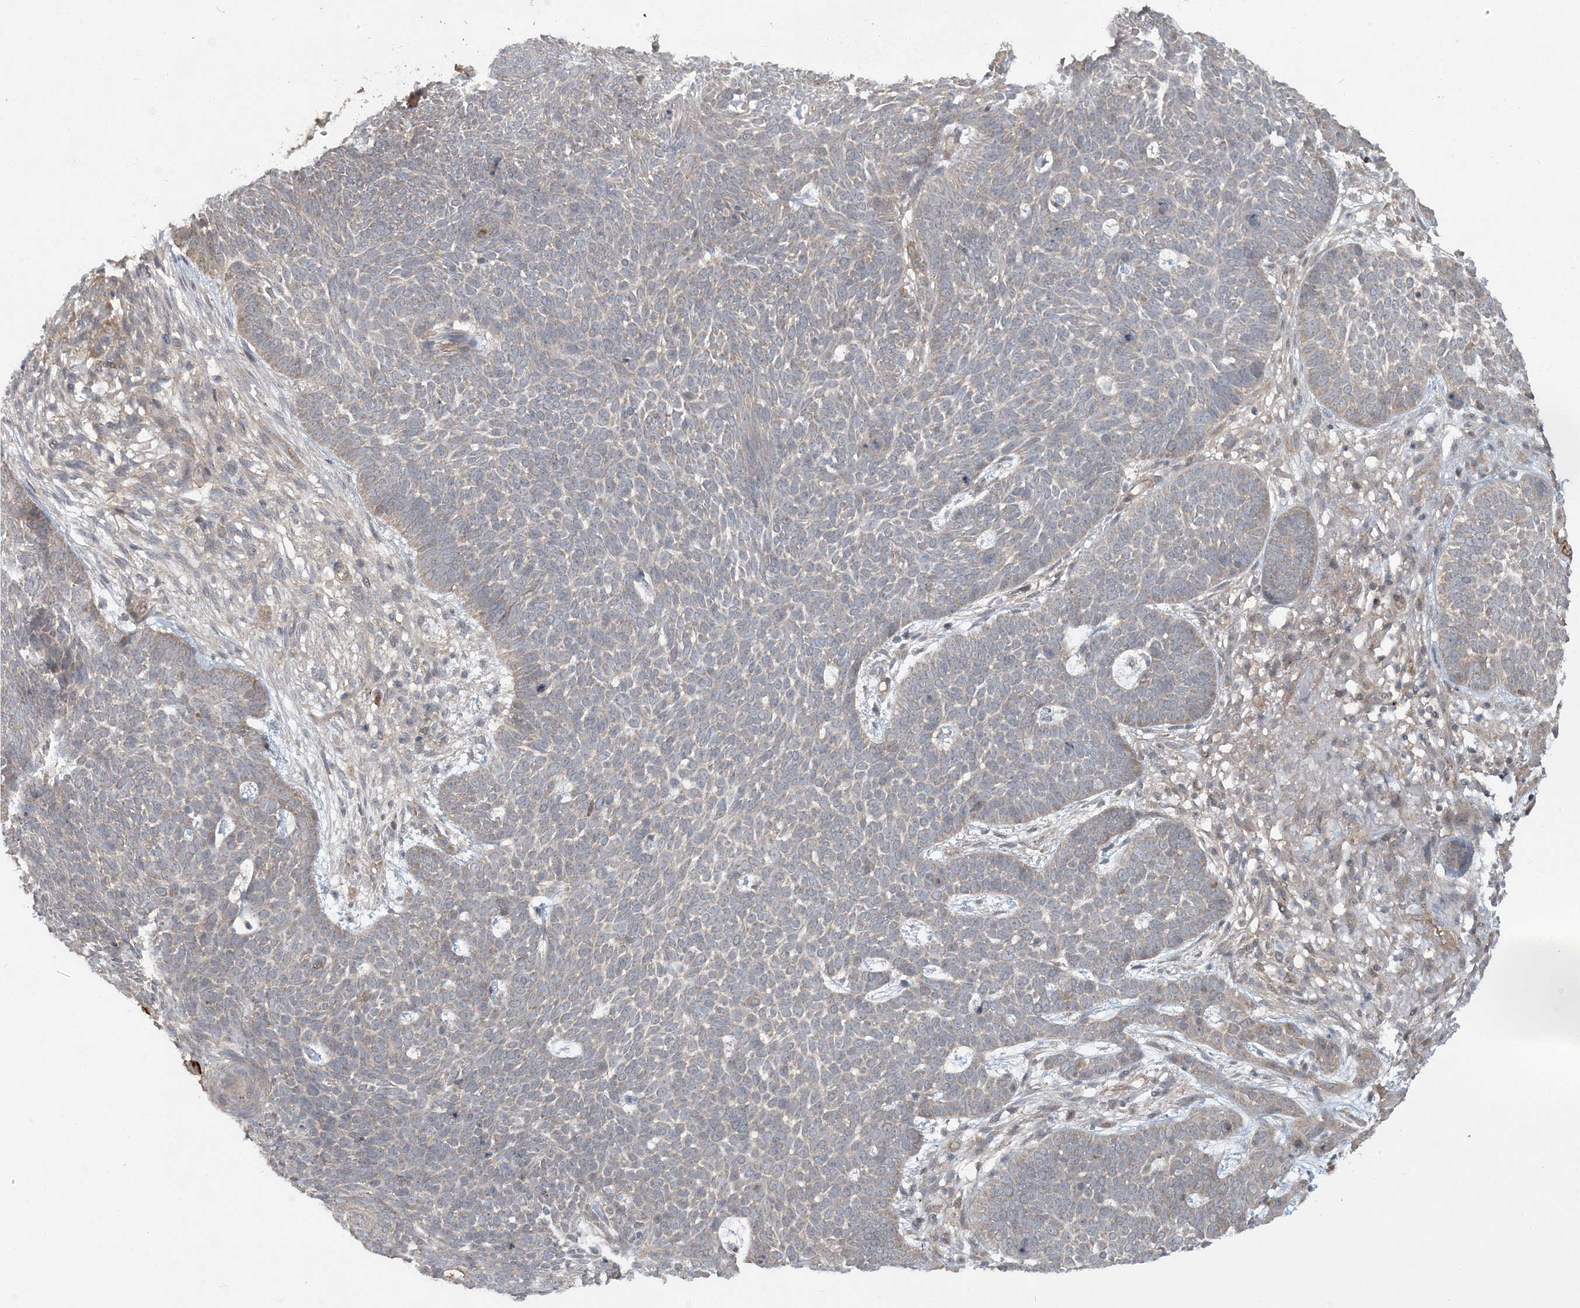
{"staining": {"intensity": "weak", "quantity": "<25%", "location": "cytoplasmic/membranous"}, "tissue": "skin cancer", "cell_type": "Tumor cells", "image_type": "cancer", "snomed": [{"axis": "morphology", "description": "Normal tissue, NOS"}, {"axis": "morphology", "description": "Basal cell carcinoma"}, {"axis": "topography", "description": "Skin"}], "caption": "IHC of basal cell carcinoma (skin) displays no expression in tumor cells. The staining was performed using DAB to visualize the protein expression in brown, while the nuclei were stained in blue with hematoxylin (Magnification: 20x).", "gene": "ERI2", "patient": {"sex": "male", "age": 64}}